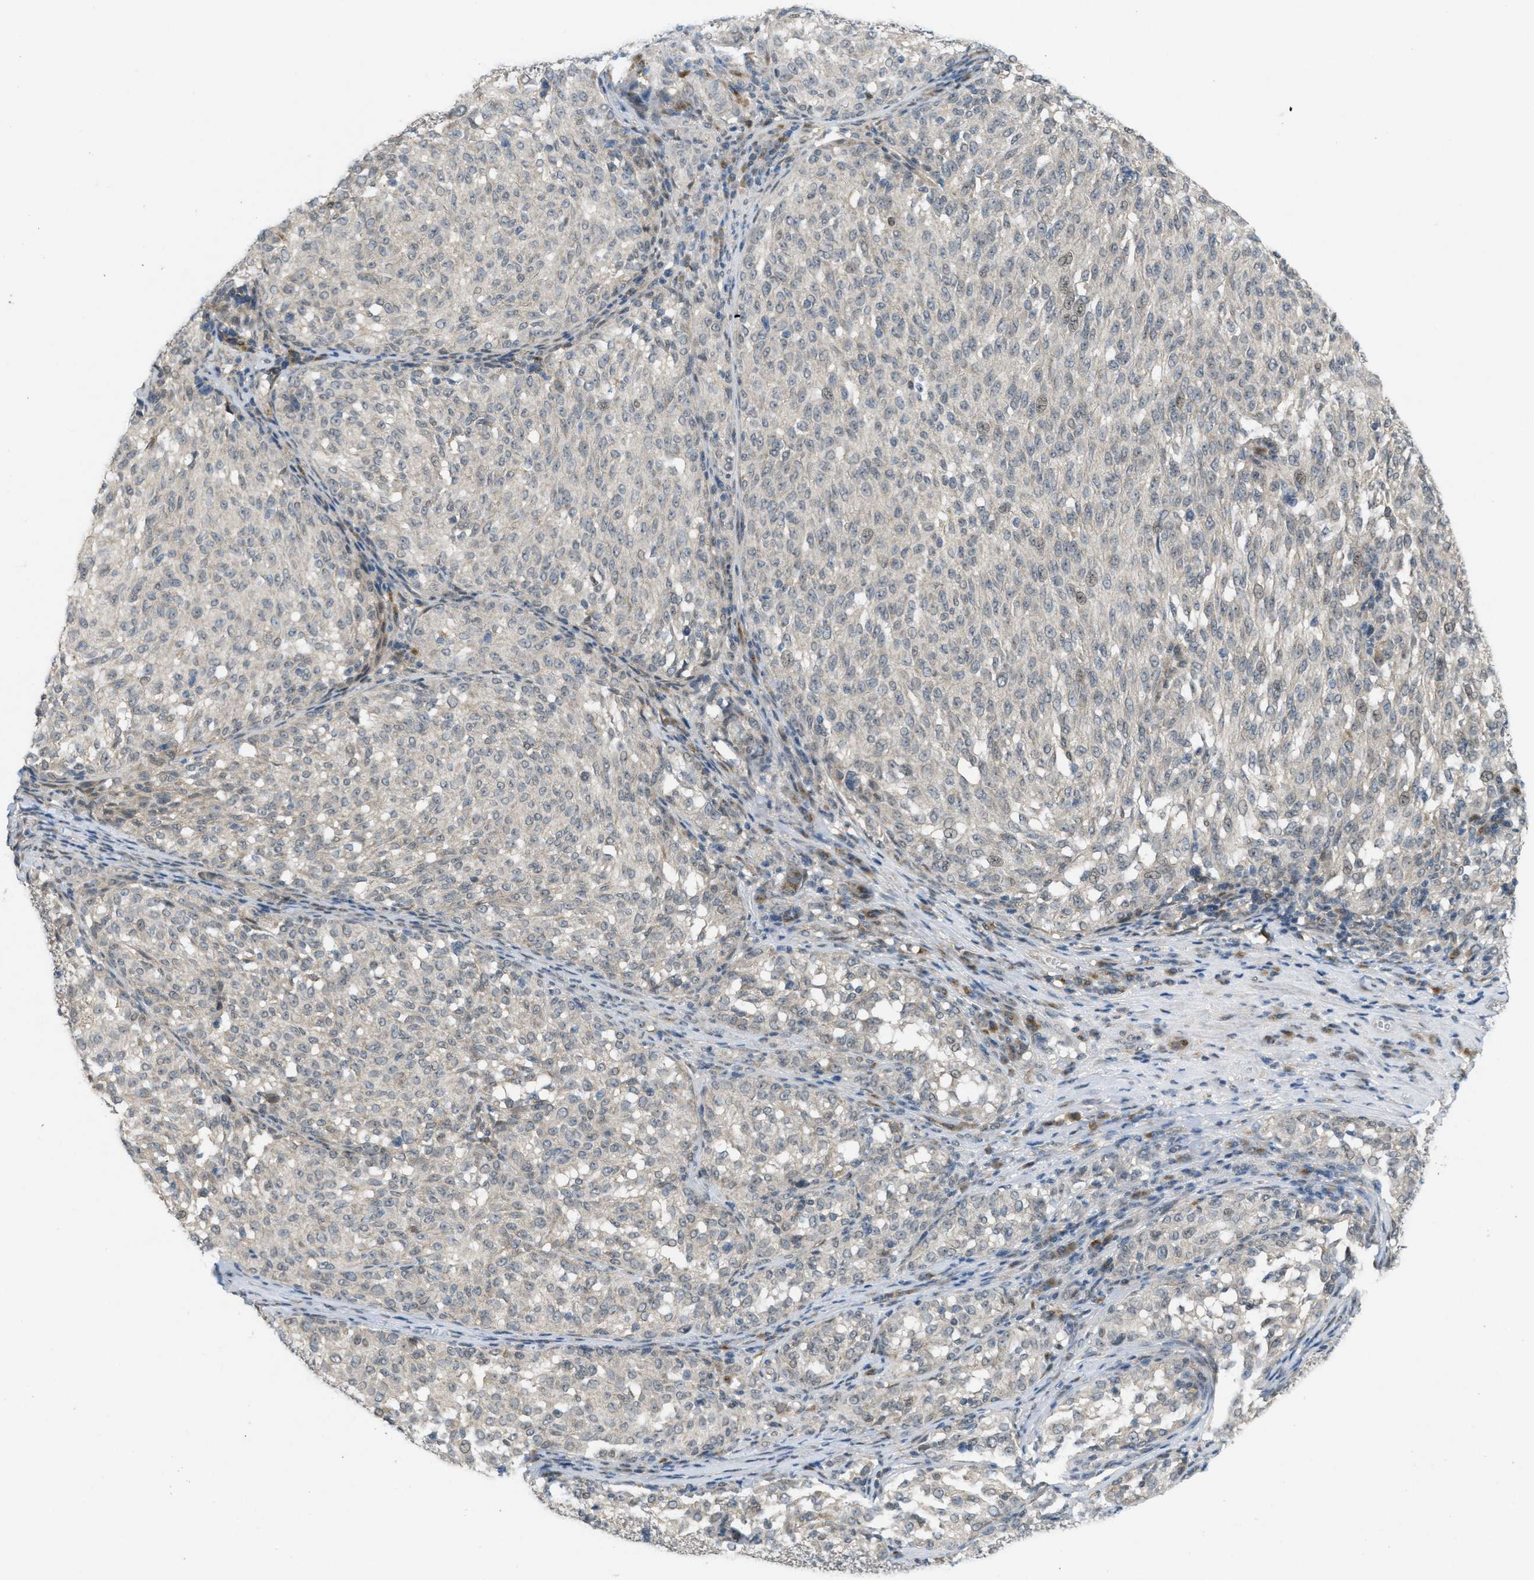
{"staining": {"intensity": "negative", "quantity": "none", "location": "none"}, "tissue": "melanoma", "cell_type": "Tumor cells", "image_type": "cancer", "snomed": [{"axis": "morphology", "description": "Malignant melanoma, NOS"}, {"axis": "topography", "description": "Skin"}], "caption": "Human melanoma stained for a protein using immunohistochemistry (IHC) reveals no staining in tumor cells.", "gene": "IFNLR1", "patient": {"sex": "female", "age": 72}}